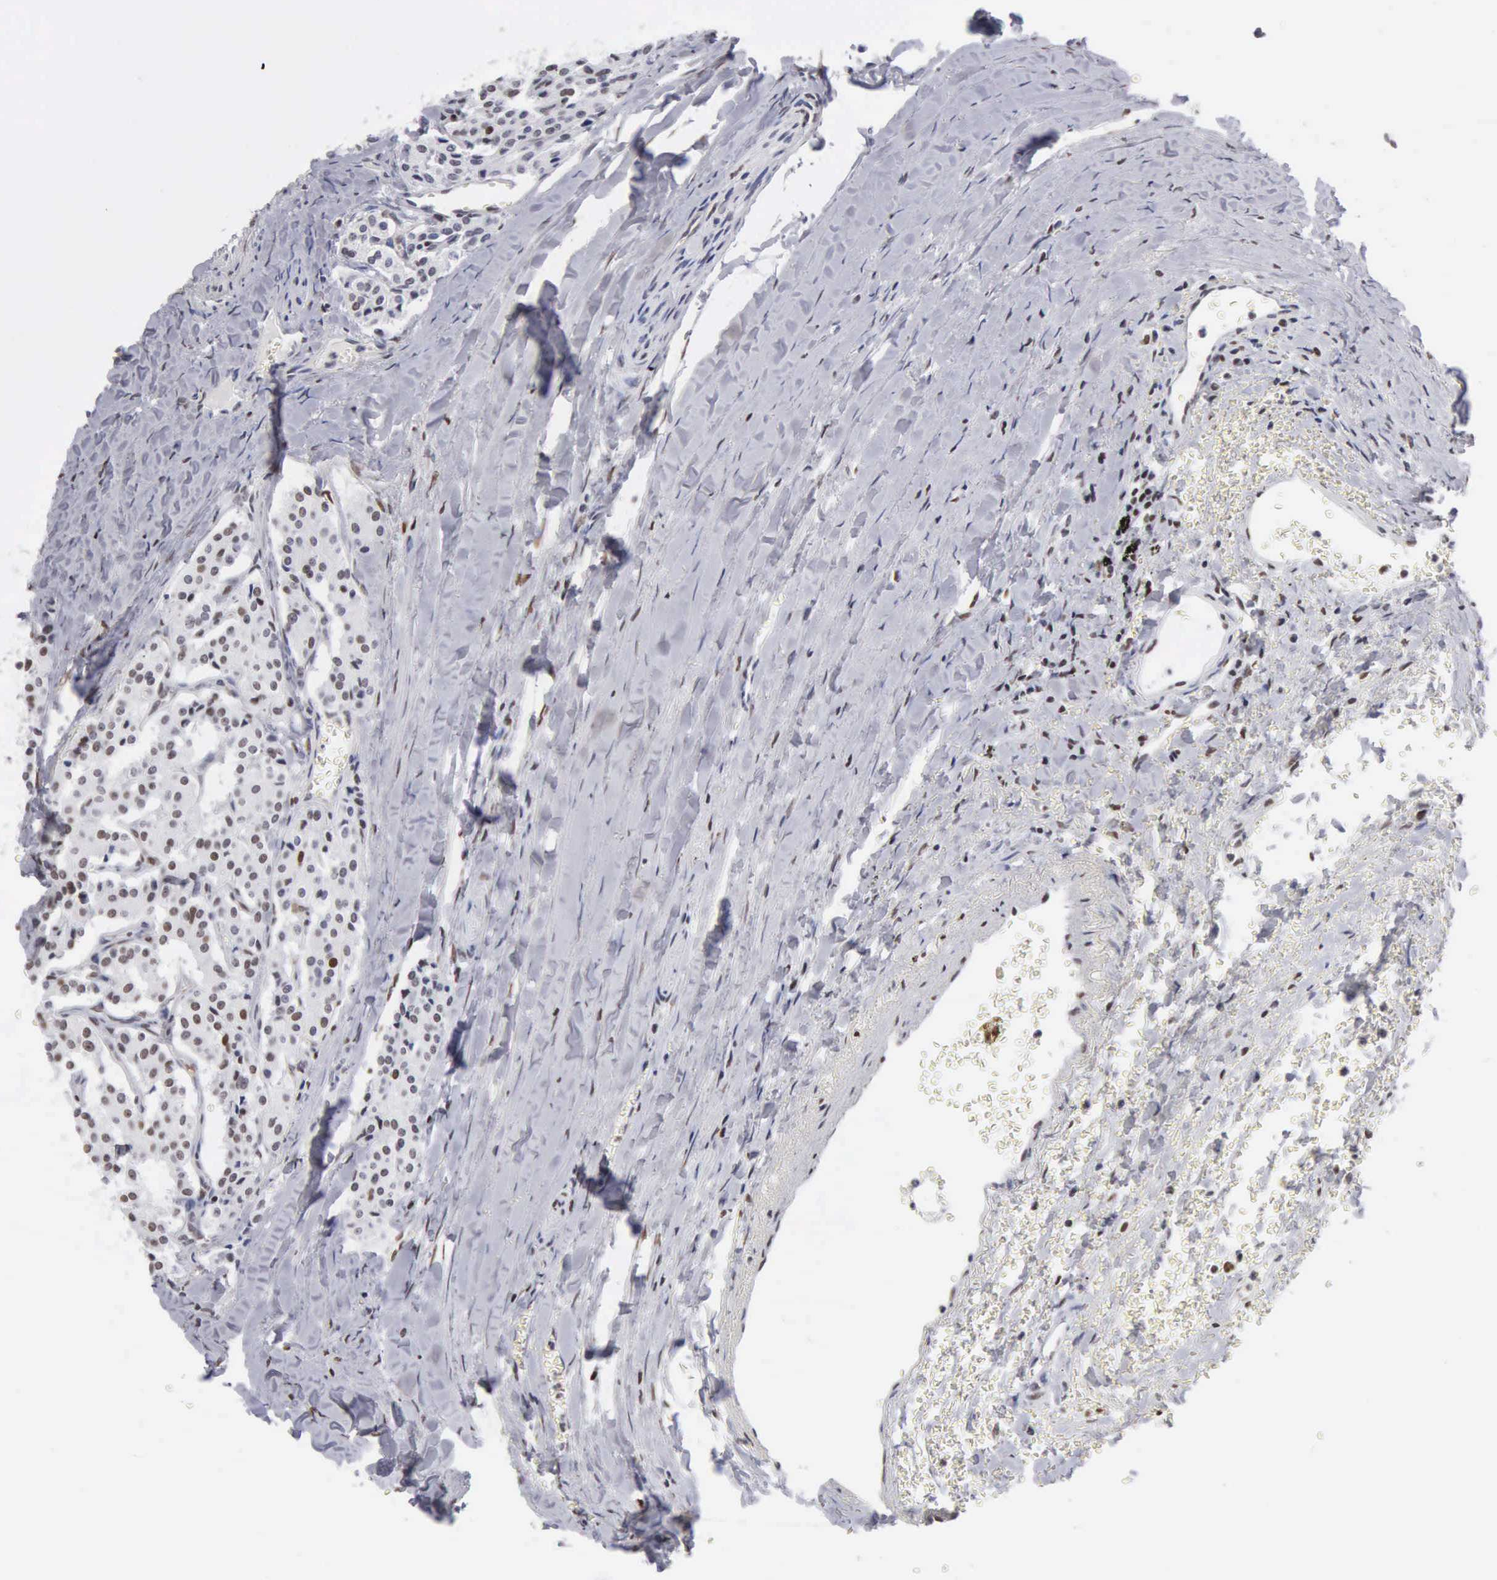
{"staining": {"intensity": "moderate", "quantity": "25%-75%", "location": "nuclear"}, "tissue": "carcinoid", "cell_type": "Tumor cells", "image_type": "cancer", "snomed": [{"axis": "morphology", "description": "Carcinoid, malignant, NOS"}, {"axis": "topography", "description": "Bronchus"}], "caption": "Protein expression analysis of carcinoid exhibits moderate nuclear positivity in about 25%-75% of tumor cells.", "gene": "CCNG1", "patient": {"sex": "male", "age": 55}}